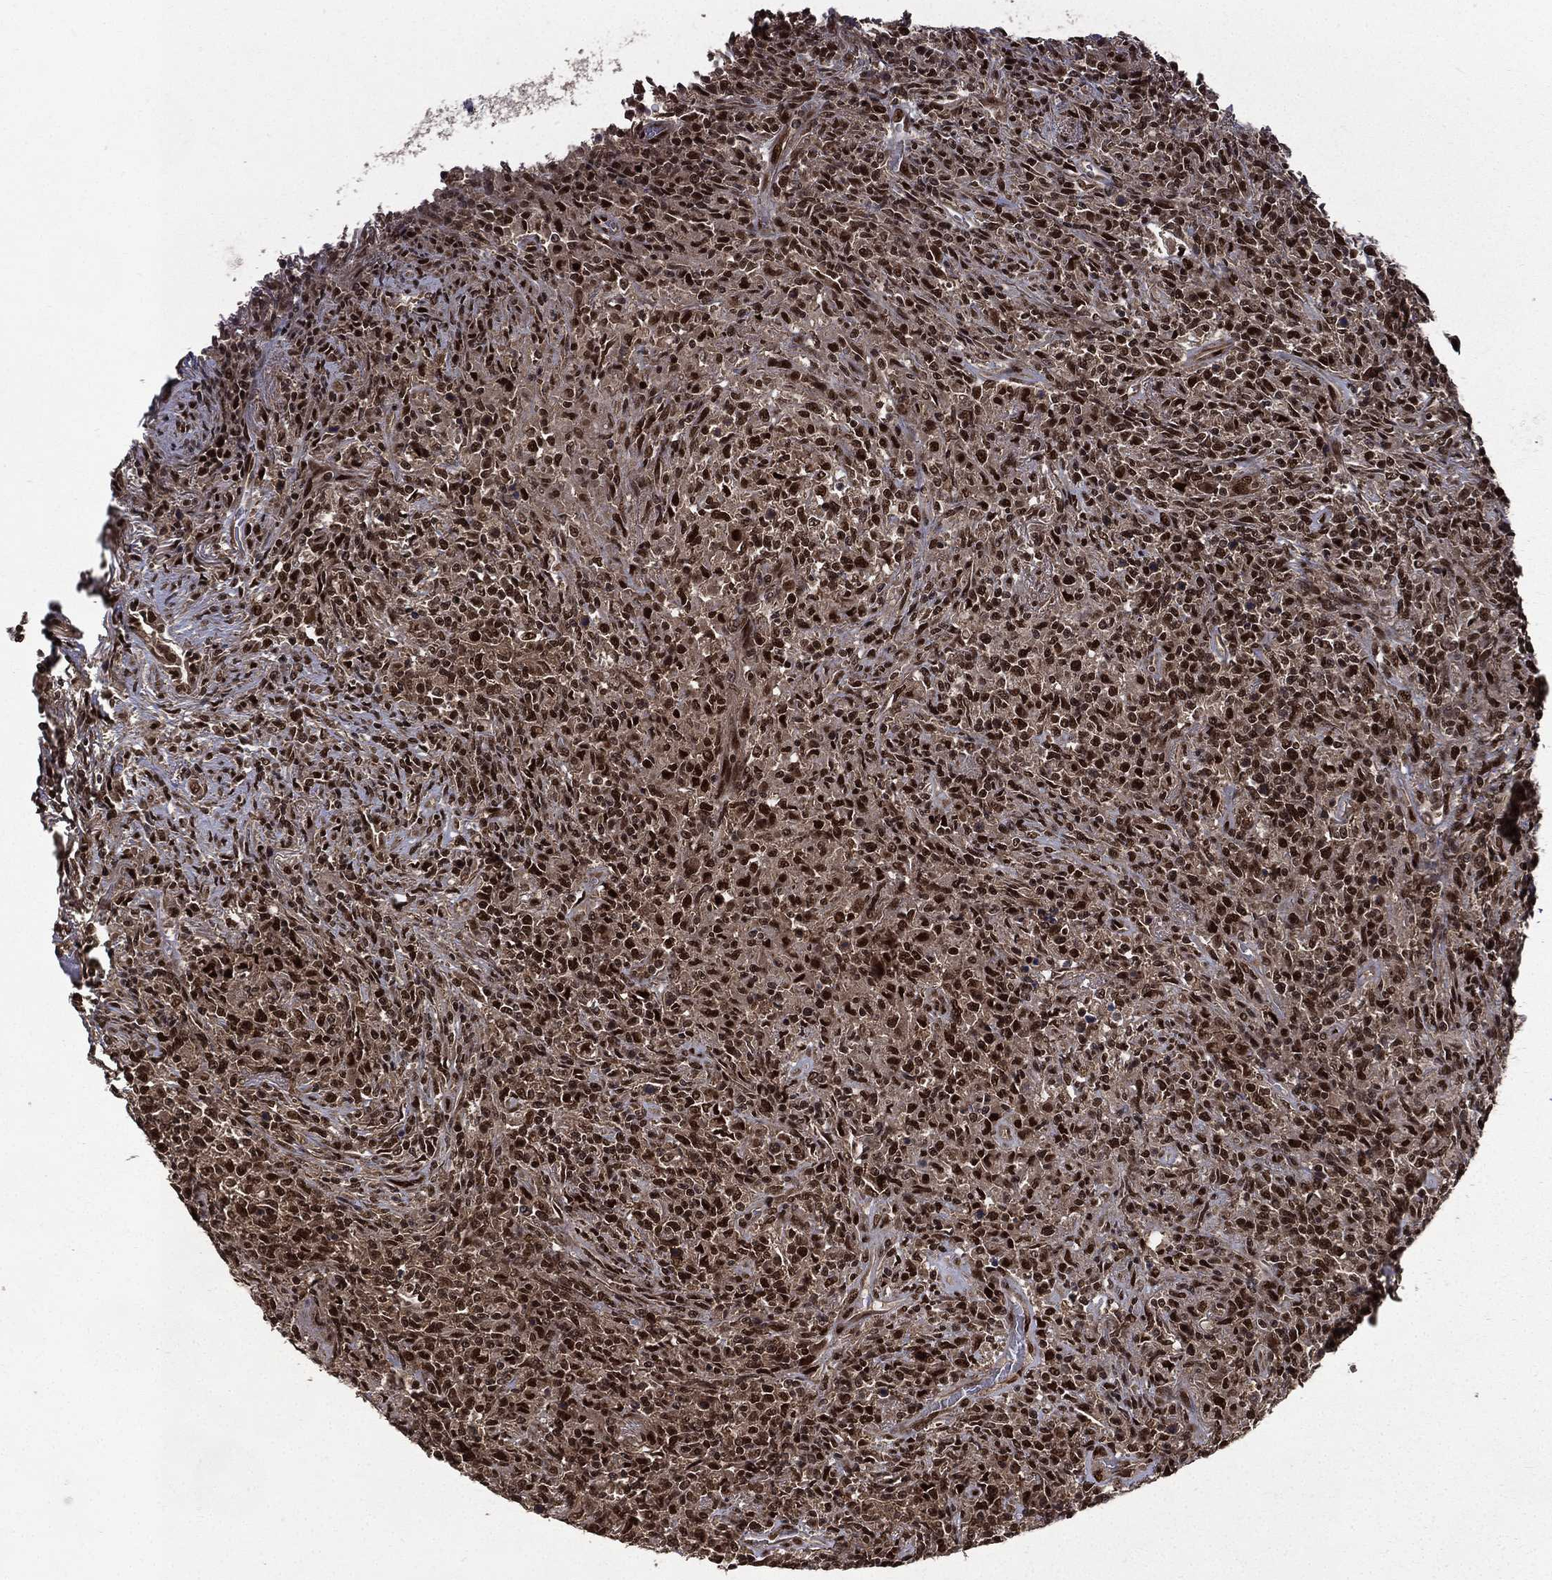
{"staining": {"intensity": "strong", "quantity": "25%-75%", "location": "nuclear"}, "tissue": "lymphoma", "cell_type": "Tumor cells", "image_type": "cancer", "snomed": [{"axis": "morphology", "description": "Malignant lymphoma, non-Hodgkin's type, High grade"}, {"axis": "topography", "description": "Lung"}], "caption": "Immunohistochemical staining of lymphoma shows high levels of strong nuclear protein staining in about 25%-75% of tumor cells.", "gene": "JMJD6", "patient": {"sex": "male", "age": 79}}